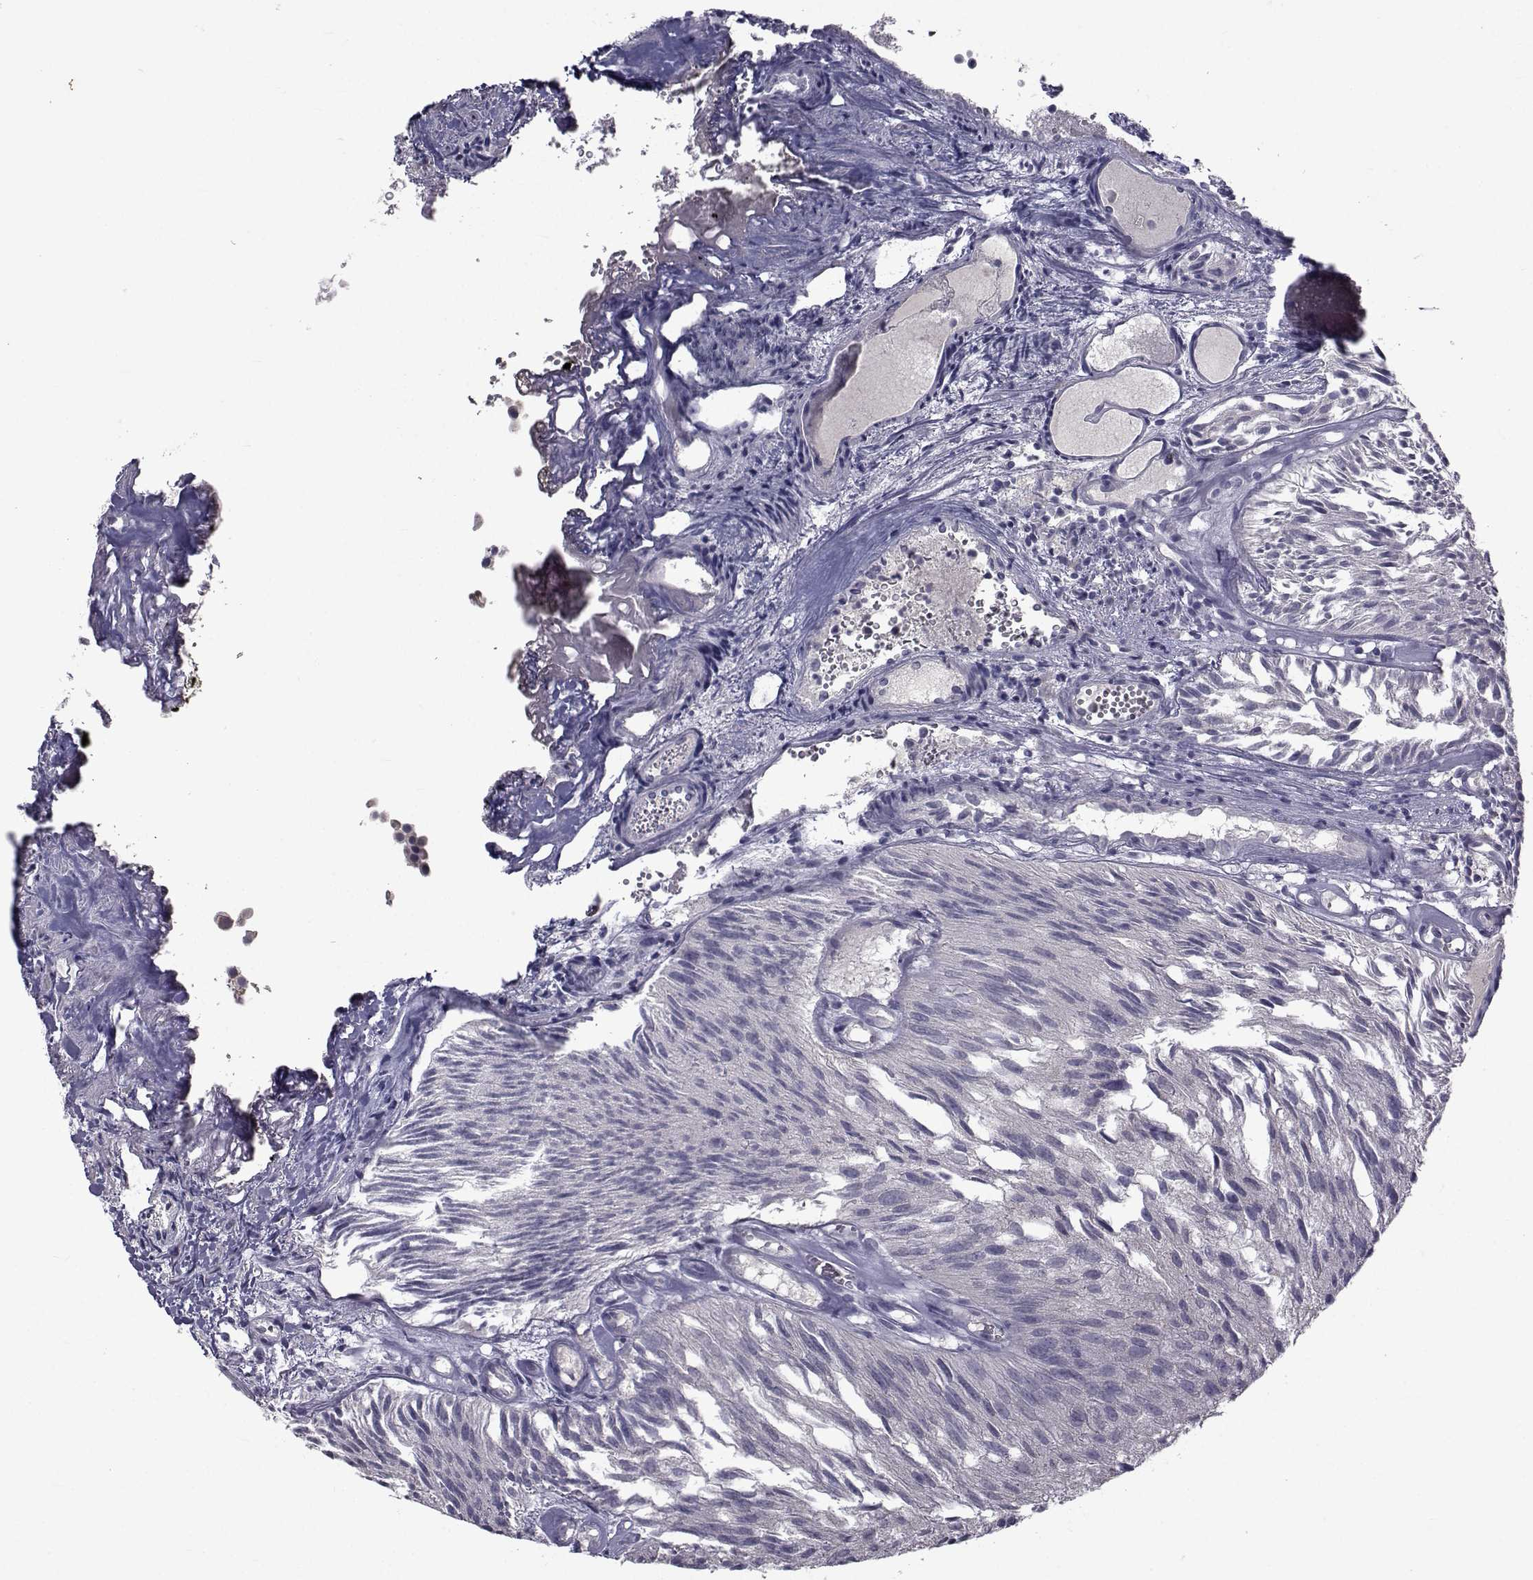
{"staining": {"intensity": "negative", "quantity": "none", "location": "none"}, "tissue": "urothelial cancer", "cell_type": "Tumor cells", "image_type": "cancer", "snomed": [{"axis": "morphology", "description": "Urothelial carcinoma, Low grade"}, {"axis": "topography", "description": "Urinary bladder"}], "caption": "Immunohistochemistry (IHC) photomicrograph of human urothelial carcinoma (low-grade) stained for a protein (brown), which exhibits no positivity in tumor cells. The staining is performed using DAB (3,3'-diaminobenzidine) brown chromogen with nuclei counter-stained in using hematoxylin.", "gene": "FDXR", "patient": {"sex": "female", "age": 87}}